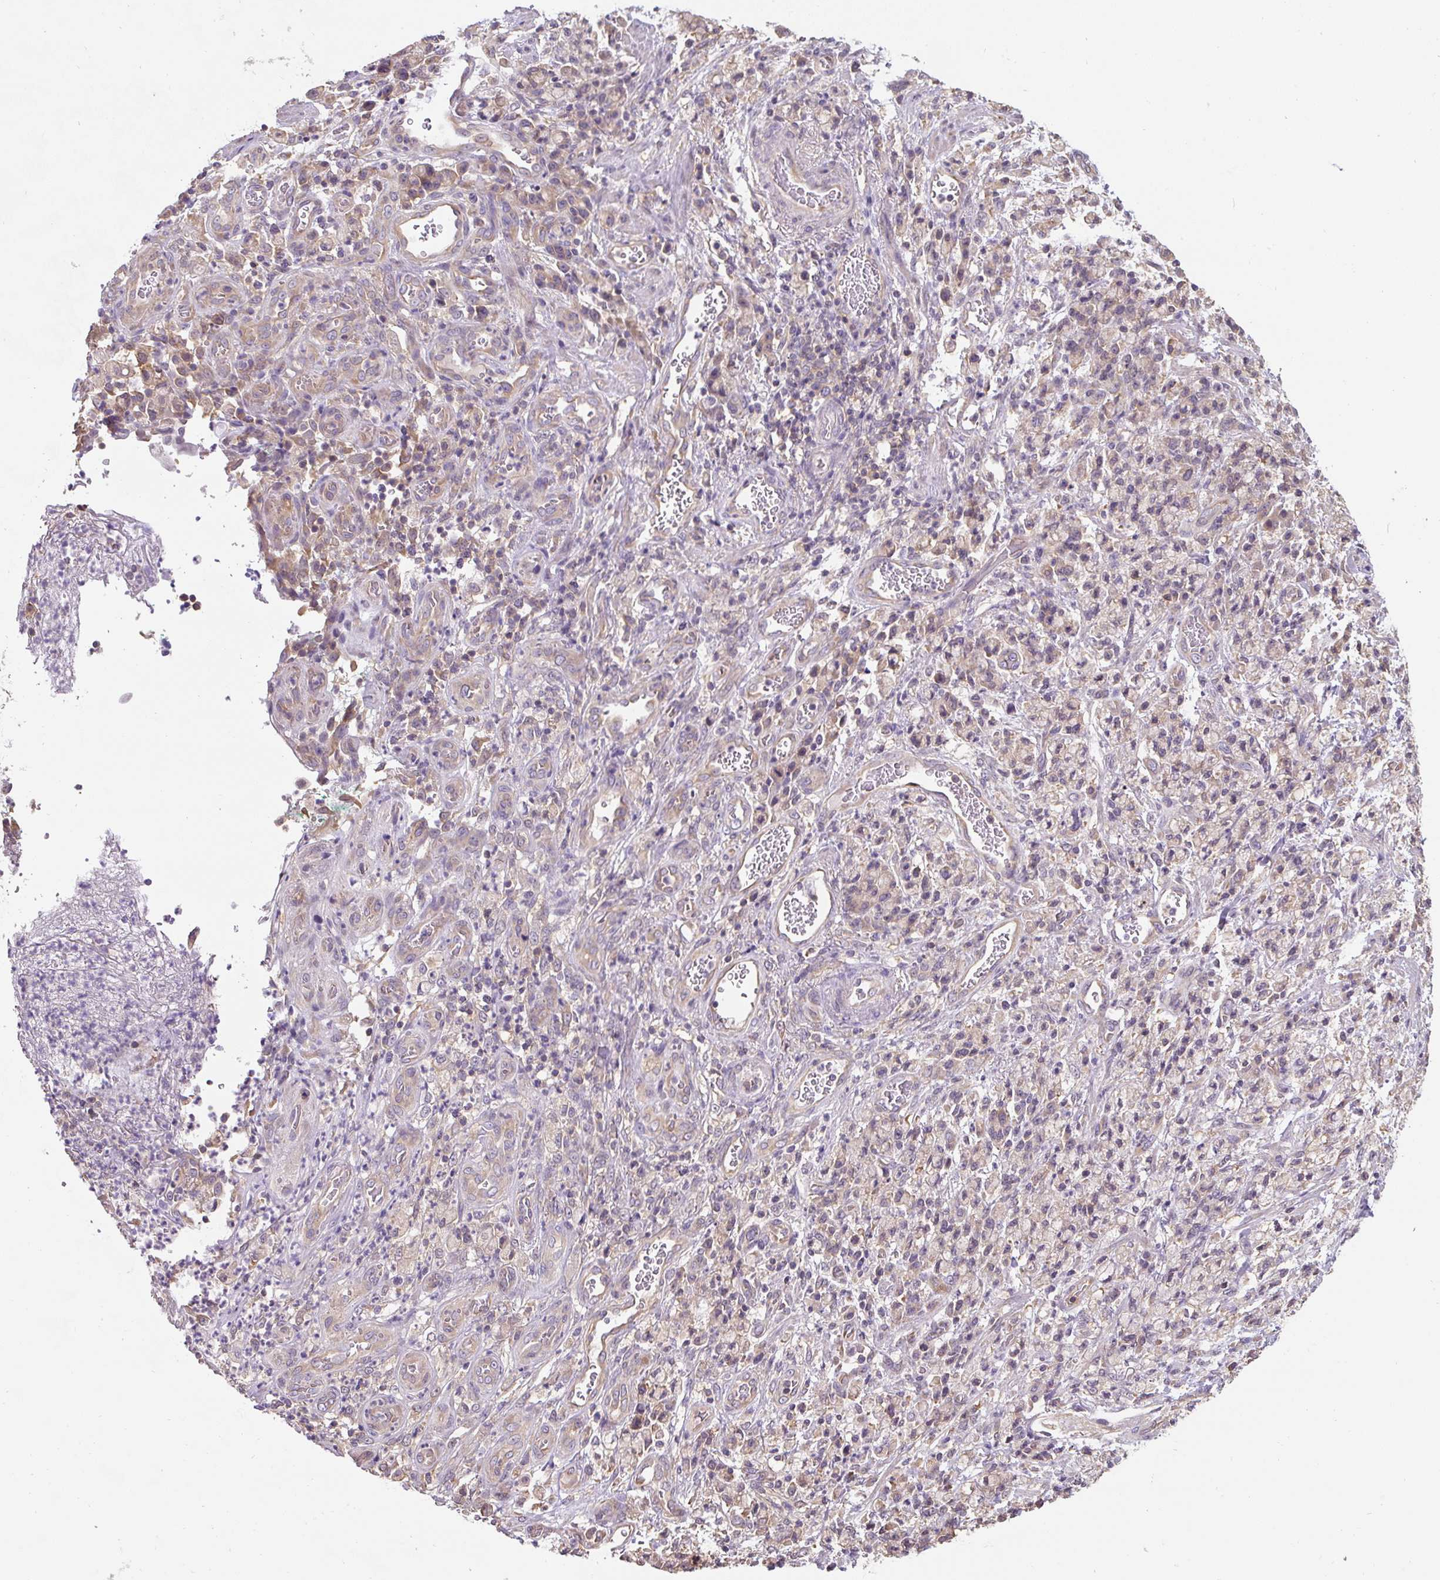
{"staining": {"intensity": "moderate", "quantity": "25%-75%", "location": "cytoplasmic/membranous"}, "tissue": "stomach cancer", "cell_type": "Tumor cells", "image_type": "cancer", "snomed": [{"axis": "morphology", "description": "Adenocarcinoma, NOS"}, {"axis": "topography", "description": "Stomach"}], "caption": "Immunohistochemistry (IHC) photomicrograph of neoplastic tissue: stomach cancer stained using IHC demonstrates medium levels of moderate protein expression localized specifically in the cytoplasmic/membranous of tumor cells, appearing as a cytoplasmic/membranous brown color.", "gene": "ST13", "patient": {"sex": "male", "age": 77}}